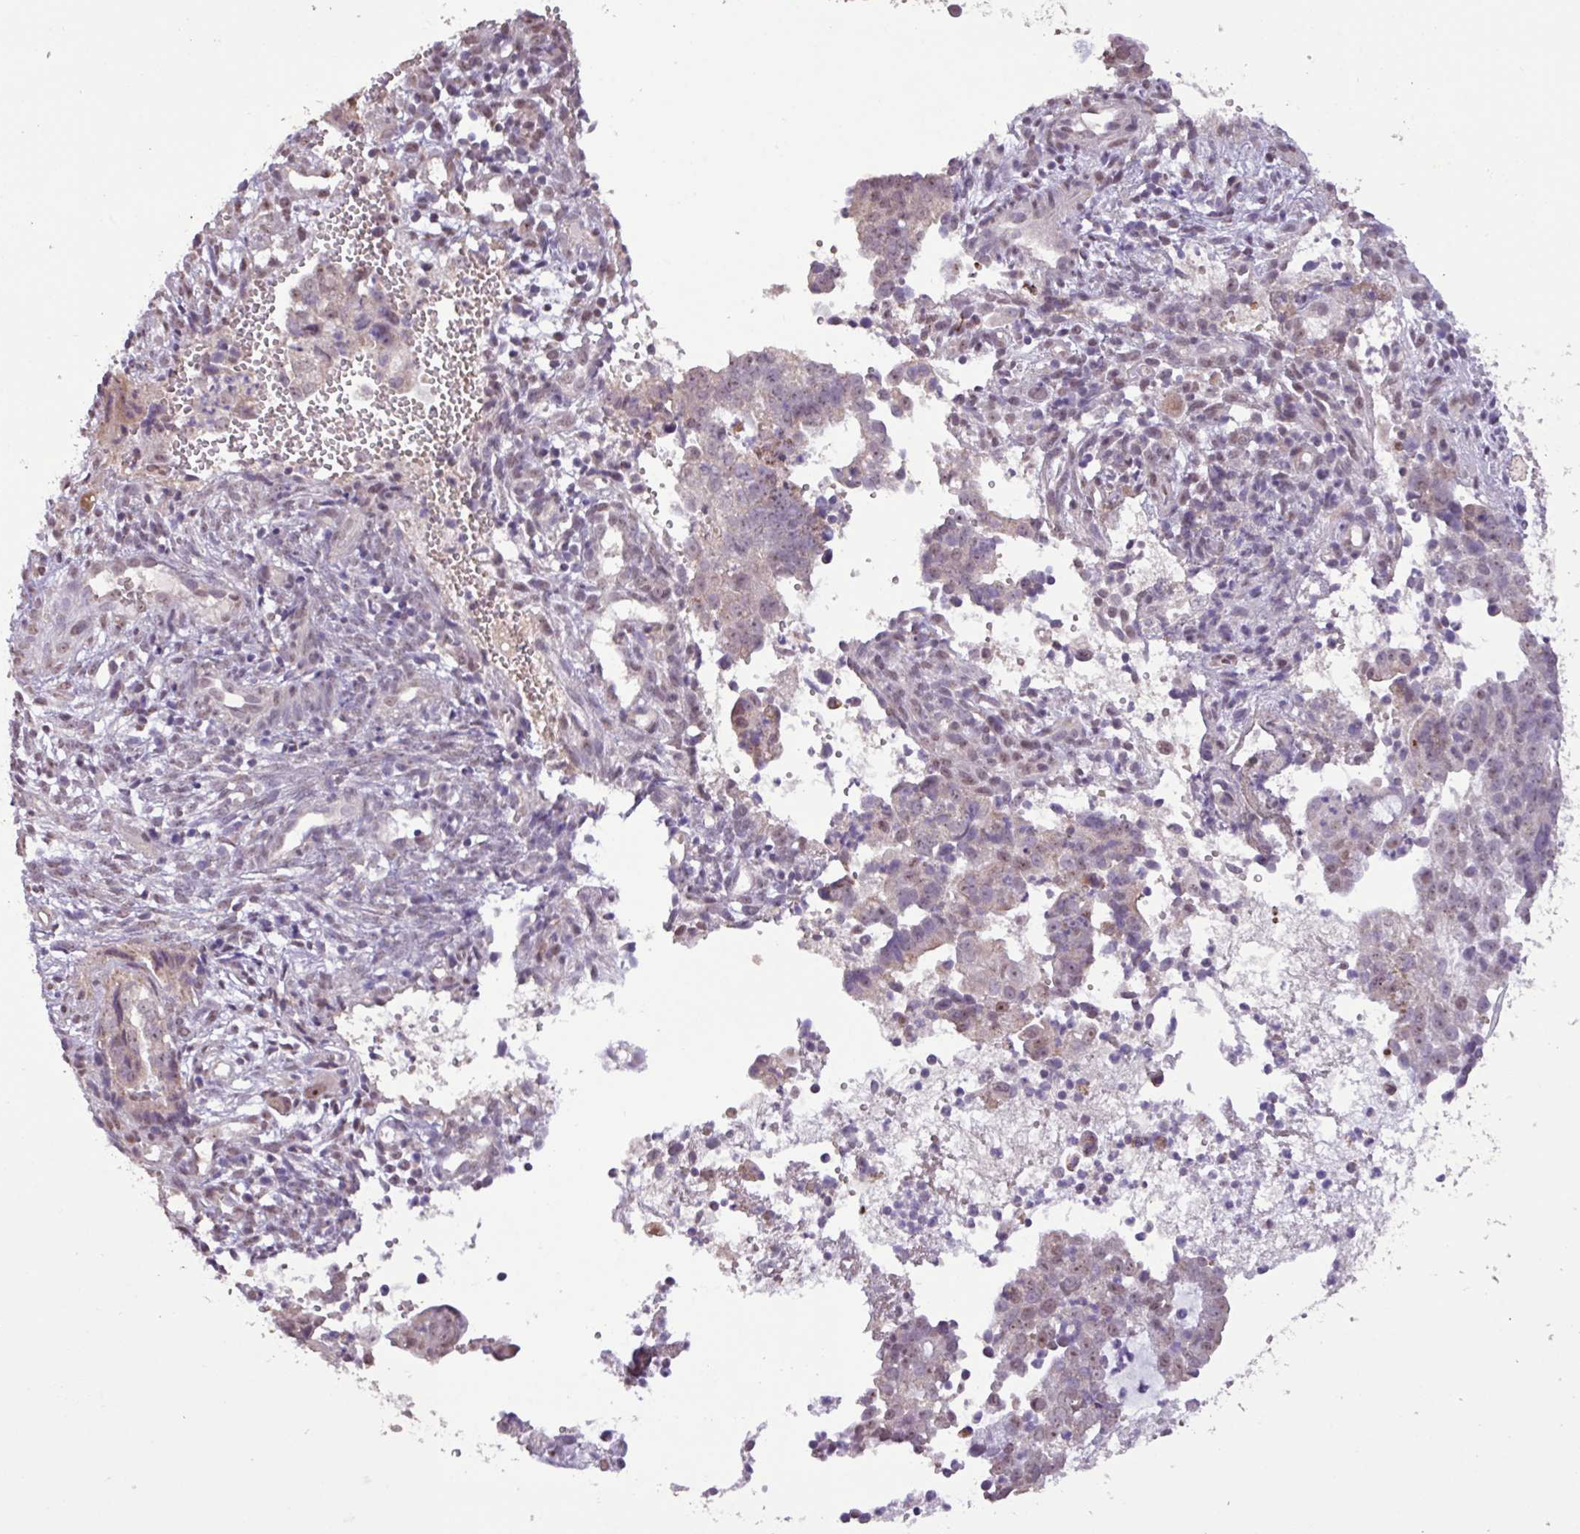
{"staining": {"intensity": "weak", "quantity": "<25%", "location": "cytoplasmic/membranous,nuclear"}, "tissue": "endometrial cancer", "cell_type": "Tumor cells", "image_type": "cancer", "snomed": [{"axis": "morphology", "description": "Adenocarcinoma, NOS"}, {"axis": "topography", "description": "Endometrium"}], "caption": "This is an immunohistochemistry (IHC) micrograph of adenocarcinoma (endometrial). There is no expression in tumor cells.", "gene": "L3MBTL3", "patient": {"sex": "female", "age": 76}}